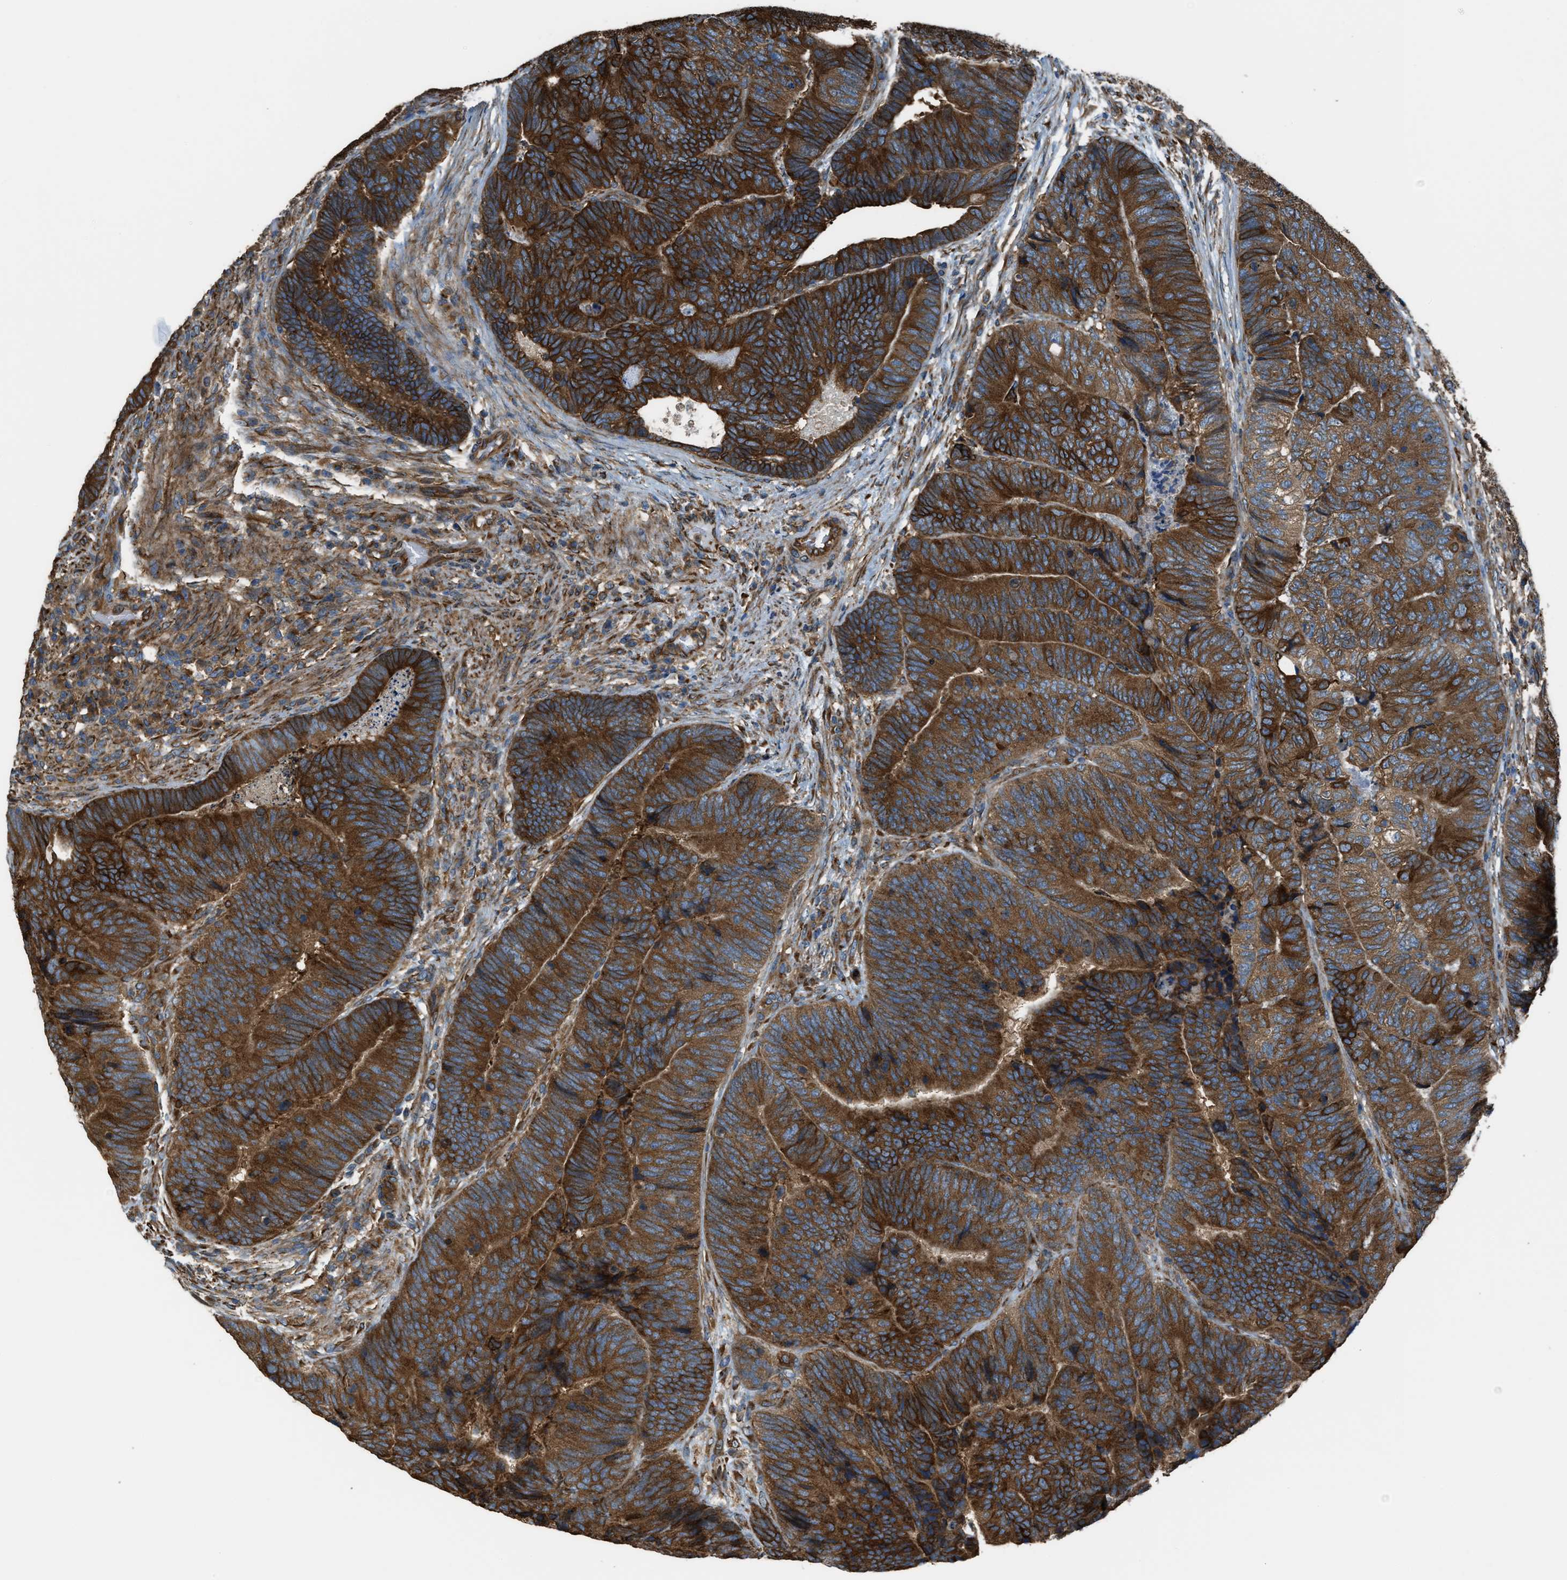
{"staining": {"intensity": "strong", "quantity": ">75%", "location": "cytoplasmic/membranous"}, "tissue": "colorectal cancer", "cell_type": "Tumor cells", "image_type": "cancer", "snomed": [{"axis": "morphology", "description": "Adenocarcinoma, NOS"}, {"axis": "topography", "description": "Colon"}], "caption": "Adenocarcinoma (colorectal) was stained to show a protein in brown. There is high levels of strong cytoplasmic/membranous staining in approximately >75% of tumor cells.", "gene": "TRPC1", "patient": {"sex": "female", "age": 67}}